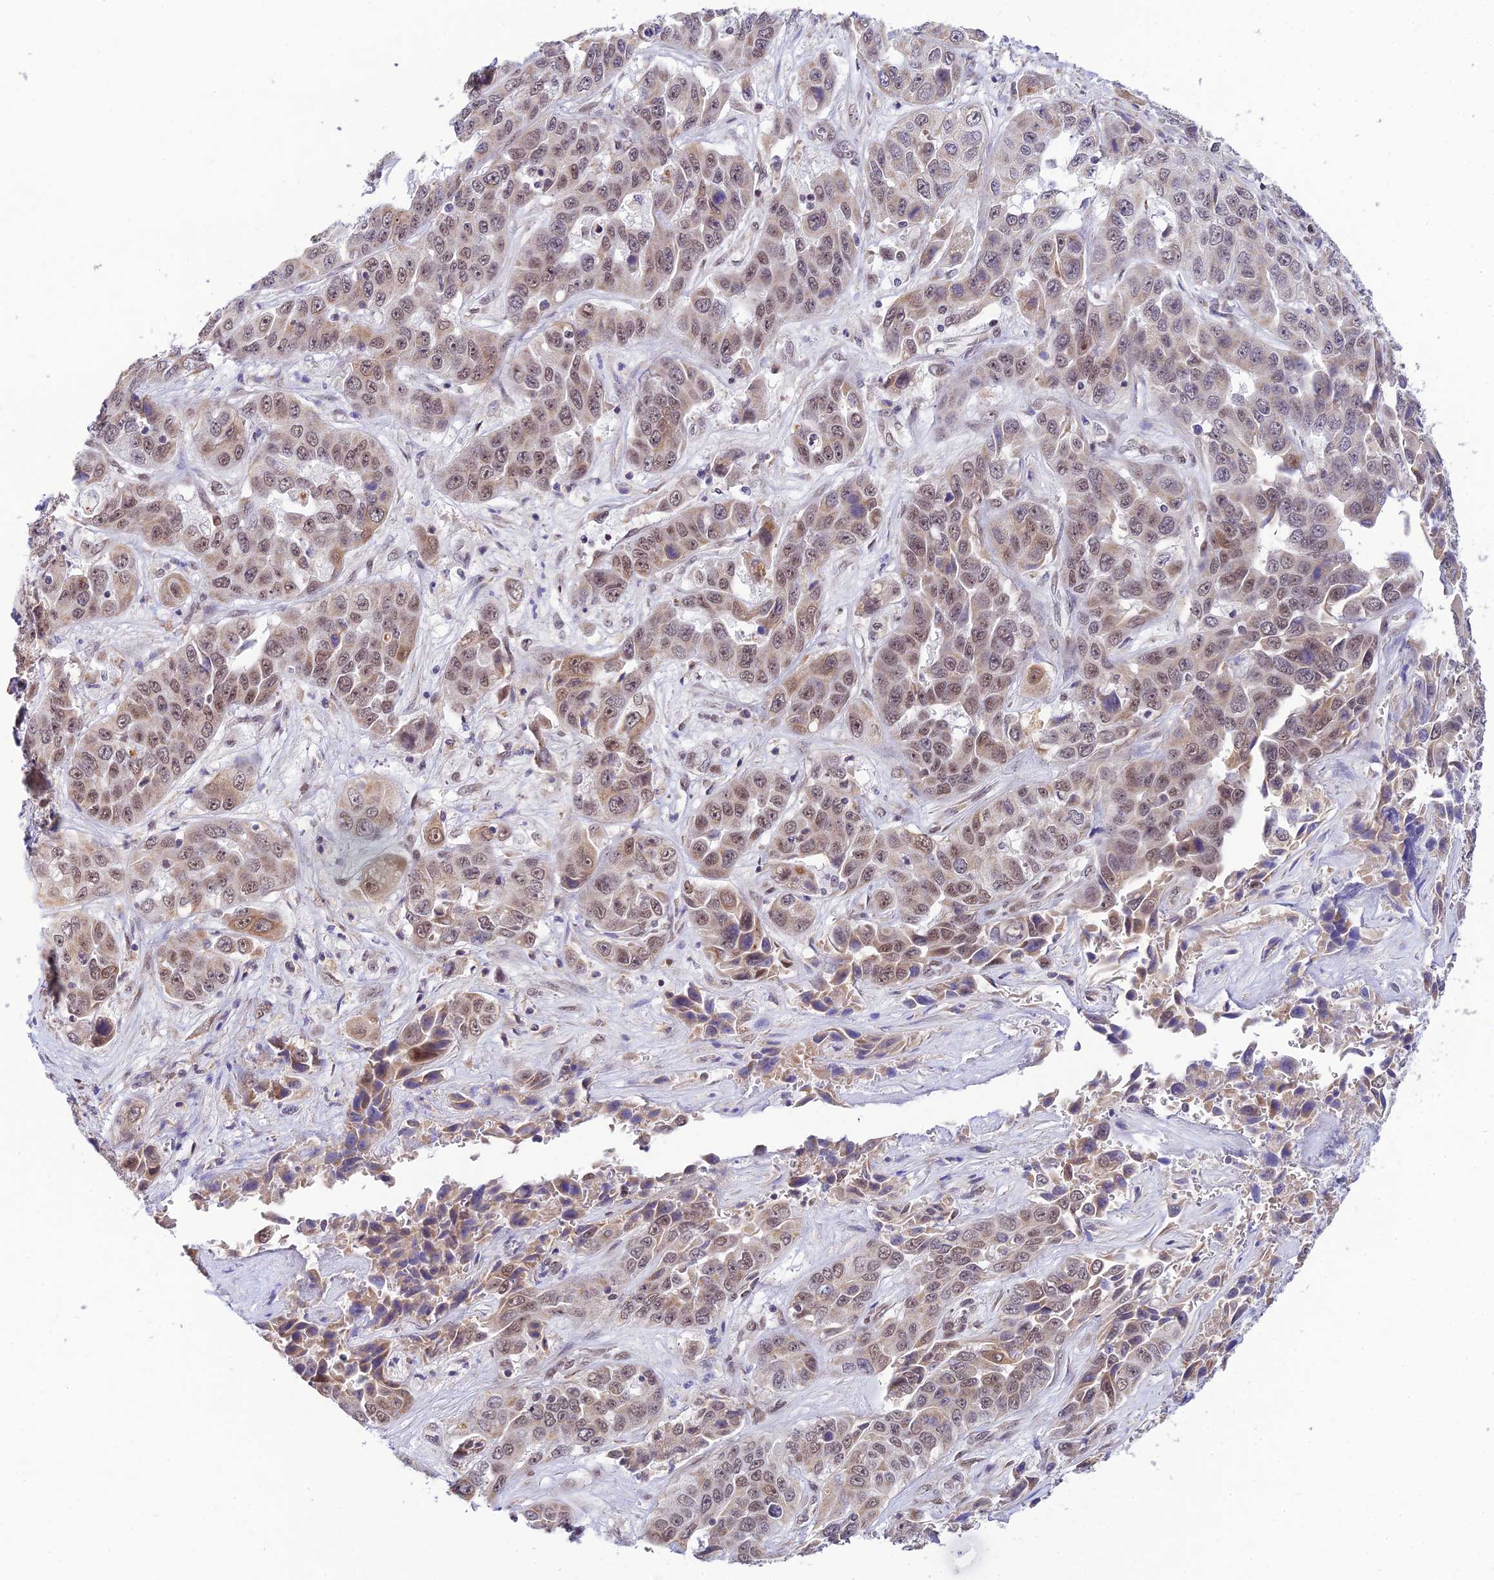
{"staining": {"intensity": "moderate", "quantity": ">75%", "location": "nuclear"}, "tissue": "liver cancer", "cell_type": "Tumor cells", "image_type": "cancer", "snomed": [{"axis": "morphology", "description": "Cholangiocarcinoma"}, {"axis": "topography", "description": "Liver"}], "caption": "Moderate nuclear expression for a protein is appreciated in approximately >75% of tumor cells of liver cancer using immunohistochemistry.", "gene": "C2orf49", "patient": {"sex": "female", "age": 52}}